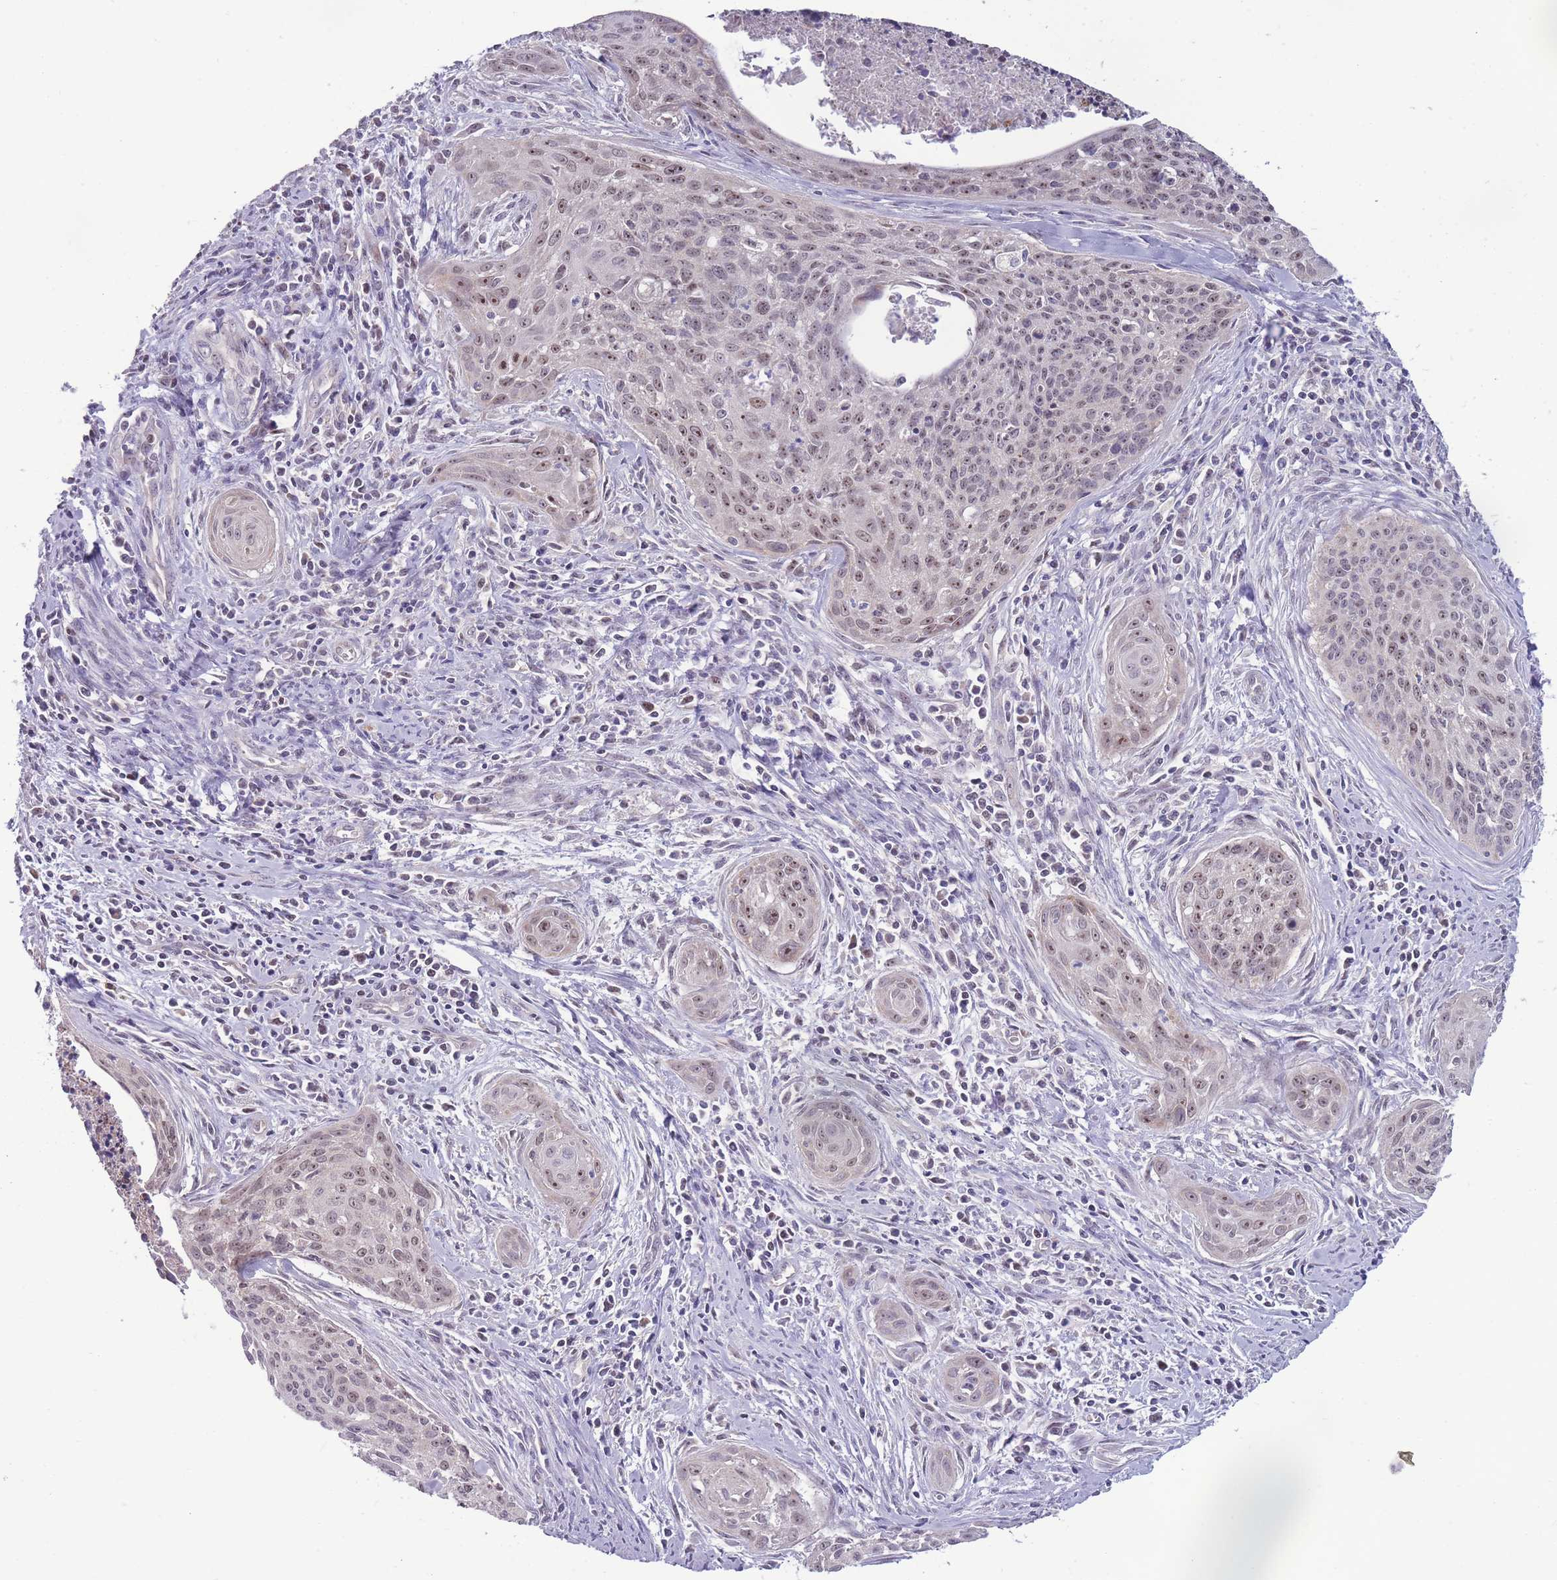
{"staining": {"intensity": "weak", "quantity": ">75%", "location": "nuclear"}, "tissue": "cervical cancer", "cell_type": "Tumor cells", "image_type": "cancer", "snomed": [{"axis": "morphology", "description": "Squamous cell carcinoma, NOS"}, {"axis": "topography", "description": "Cervix"}], "caption": "This micrograph displays immunohistochemistry staining of human cervical cancer, with low weak nuclear expression in about >75% of tumor cells.", "gene": "MCIDAS", "patient": {"sex": "female", "age": 55}}